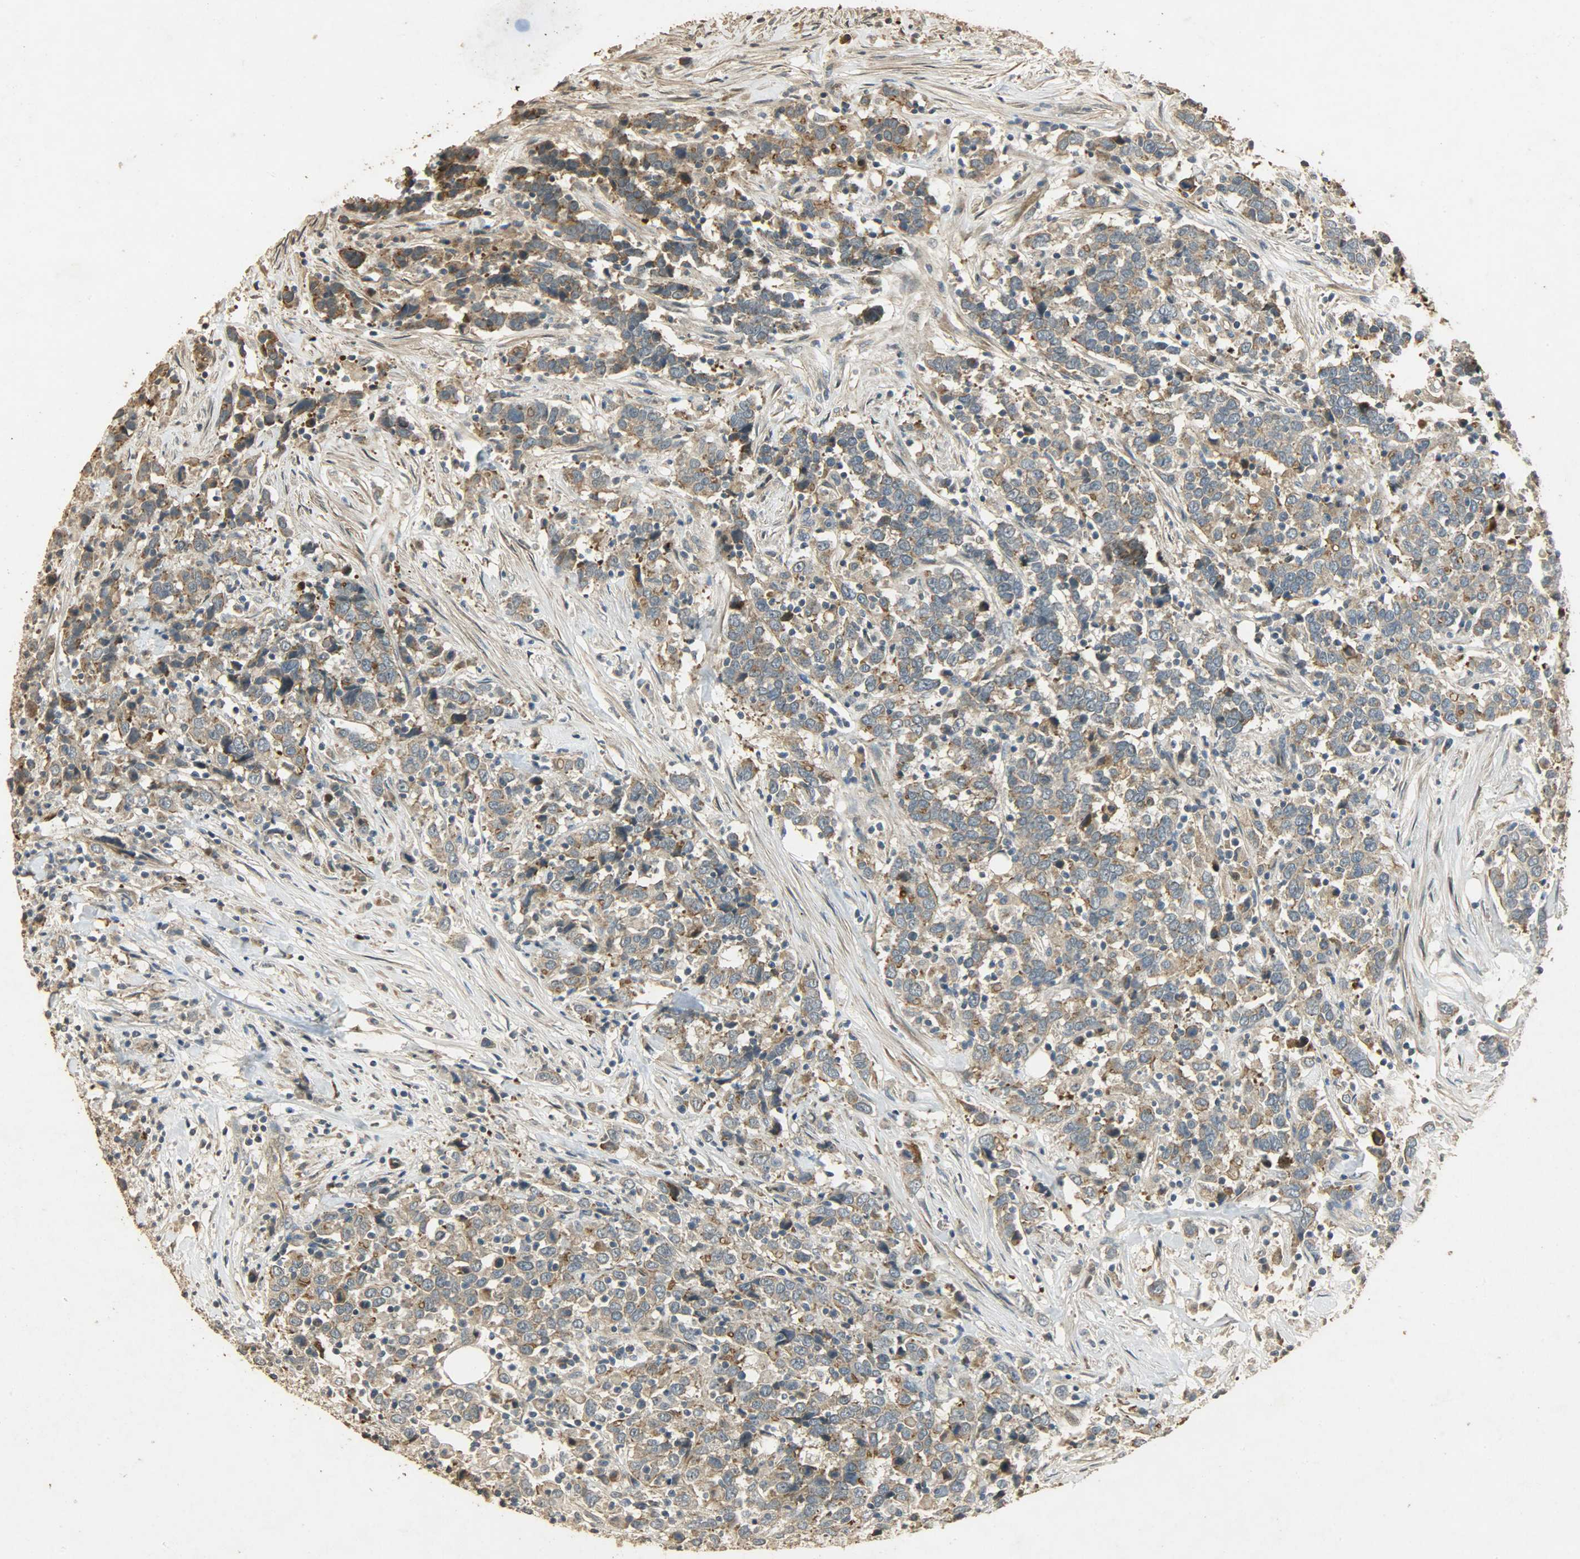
{"staining": {"intensity": "moderate", "quantity": ">75%", "location": "cytoplasmic/membranous"}, "tissue": "urothelial cancer", "cell_type": "Tumor cells", "image_type": "cancer", "snomed": [{"axis": "morphology", "description": "Urothelial carcinoma, High grade"}, {"axis": "topography", "description": "Urinary bladder"}], "caption": "A brown stain labels moderate cytoplasmic/membranous positivity of a protein in human urothelial carcinoma (high-grade) tumor cells. (IHC, brightfield microscopy, high magnification).", "gene": "ATP2B1", "patient": {"sex": "male", "age": 61}}